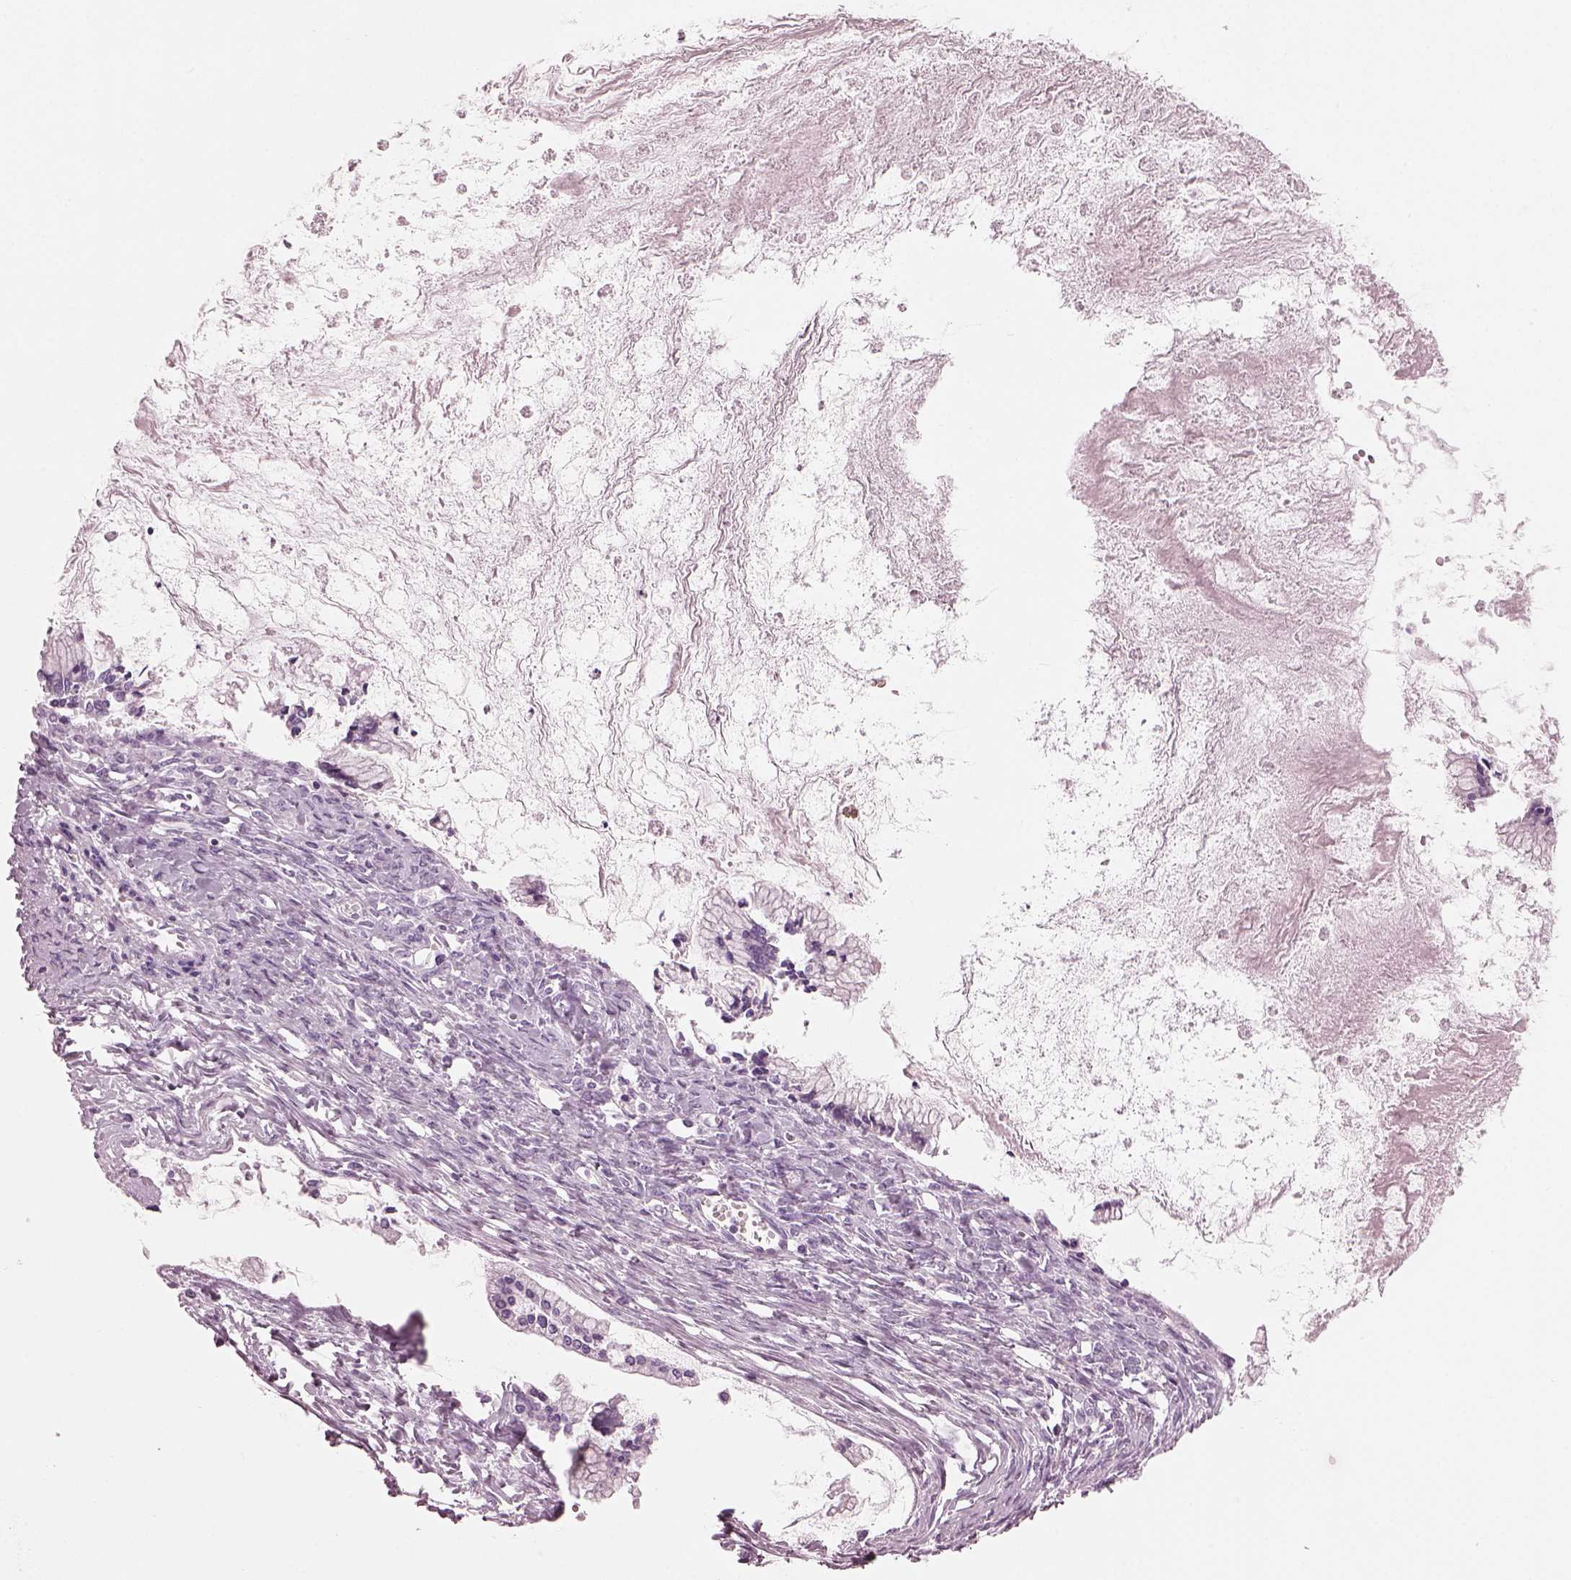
{"staining": {"intensity": "negative", "quantity": "none", "location": "none"}, "tissue": "ovarian cancer", "cell_type": "Tumor cells", "image_type": "cancer", "snomed": [{"axis": "morphology", "description": "Cystadenocarcinoma, mucinous, NOS"}, {"axis": "topography", "description": "Ovary"}], "caption": "Image shows no protein staining in tumor cells of ovarian cancer (mucinous cystadenocarcinoma) tissue. (DAB immunohistochemistry, high magnification).", "gene": "HYDIN", "patient": {"sex": "female", "age": 67}}